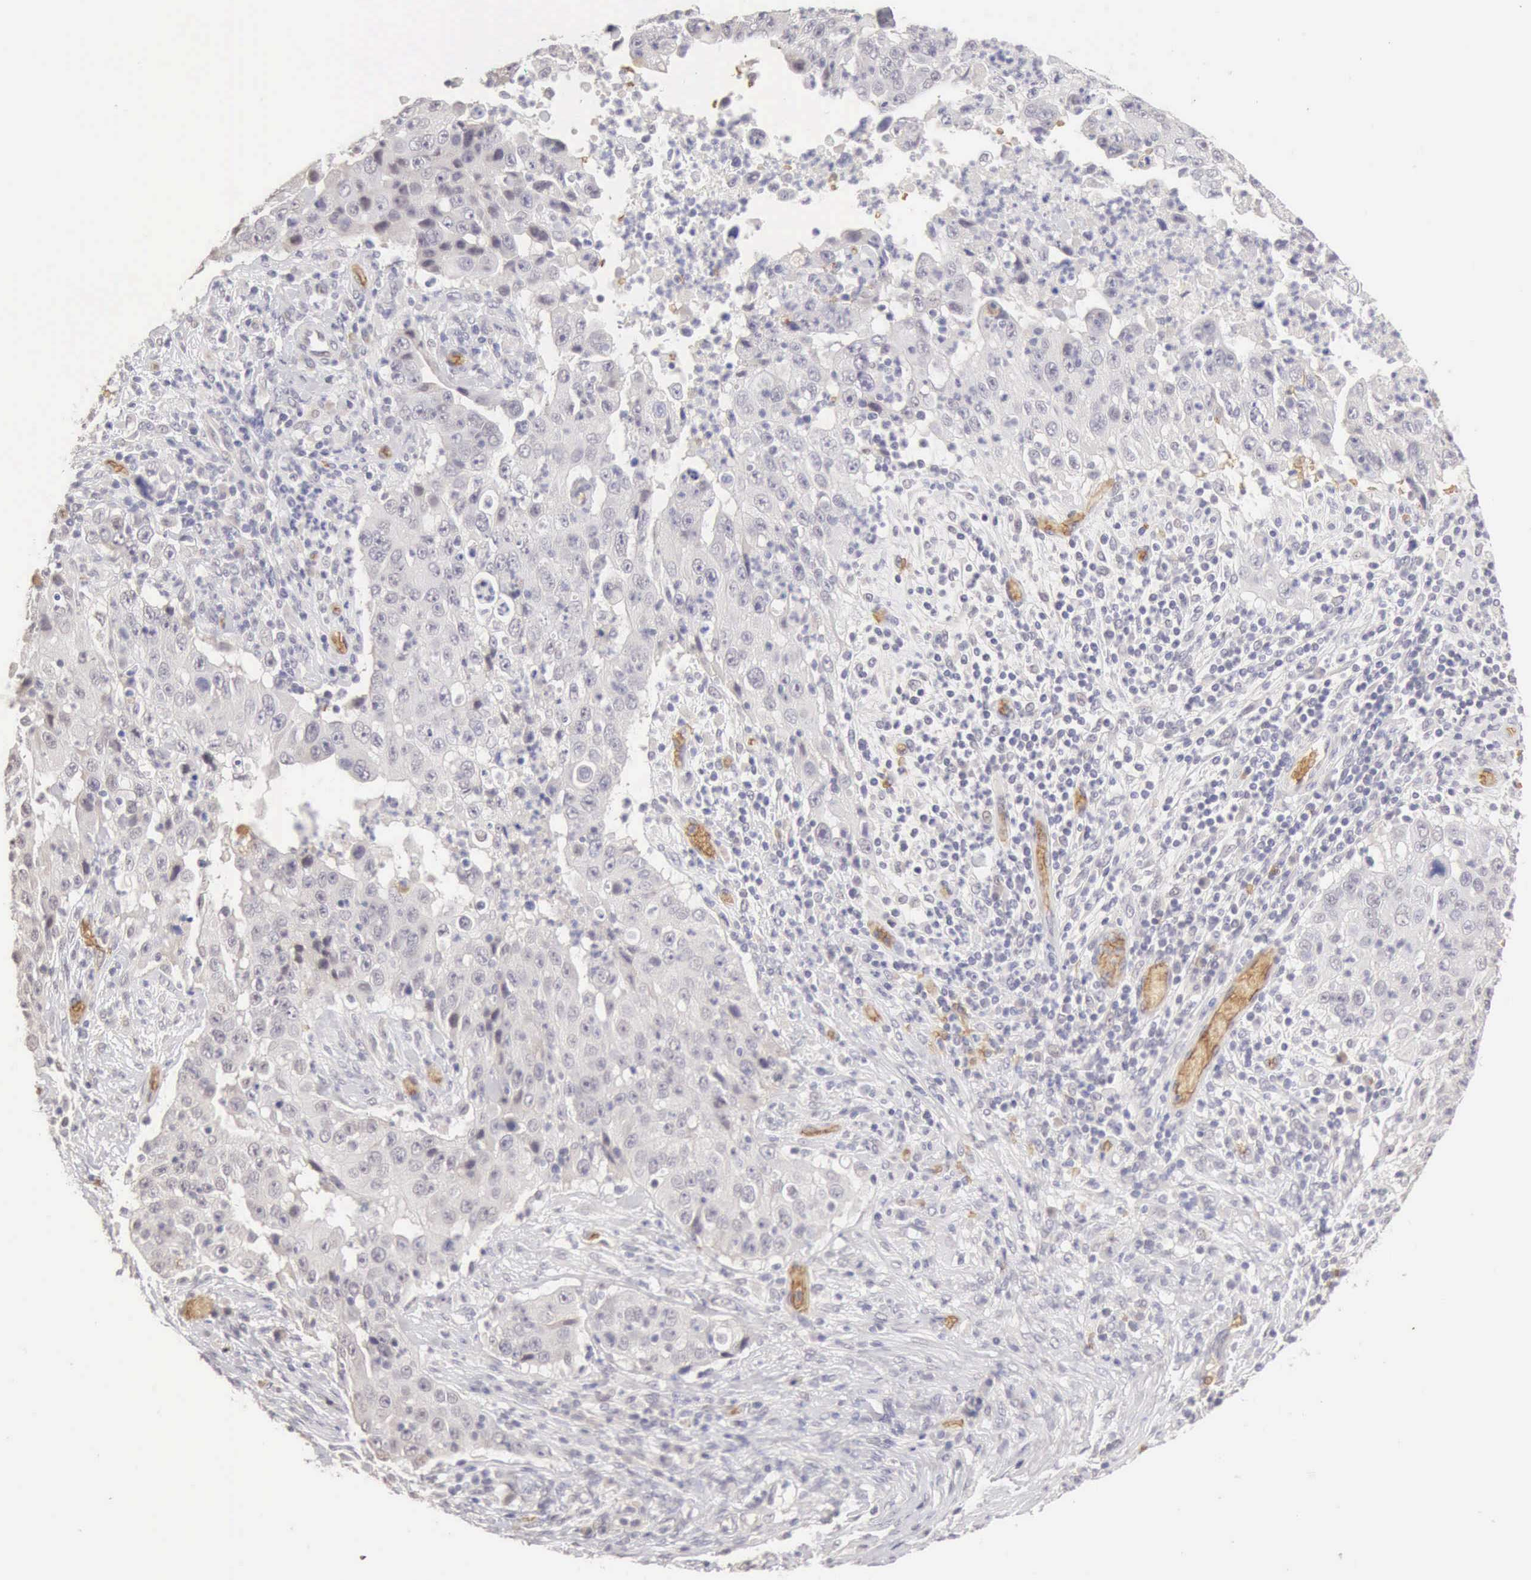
{"staining": {"intensity": "negative", "quantity": "none", "location": "none"}, "tissue": "lung cancer", "cell_type": "Tumor cells", "image_type": "cancer", "snomed": [{"axis": "morphology", "description": "Squamous cell carcinoma, NOS"}, {"axis": "topography", "description": "Lung"}], "caption": "Tumor cells show no significant positivity in squamous cell carcinoma (lung).", "gene": "CFI", "patient": {"sex": "male", "age": 64}}